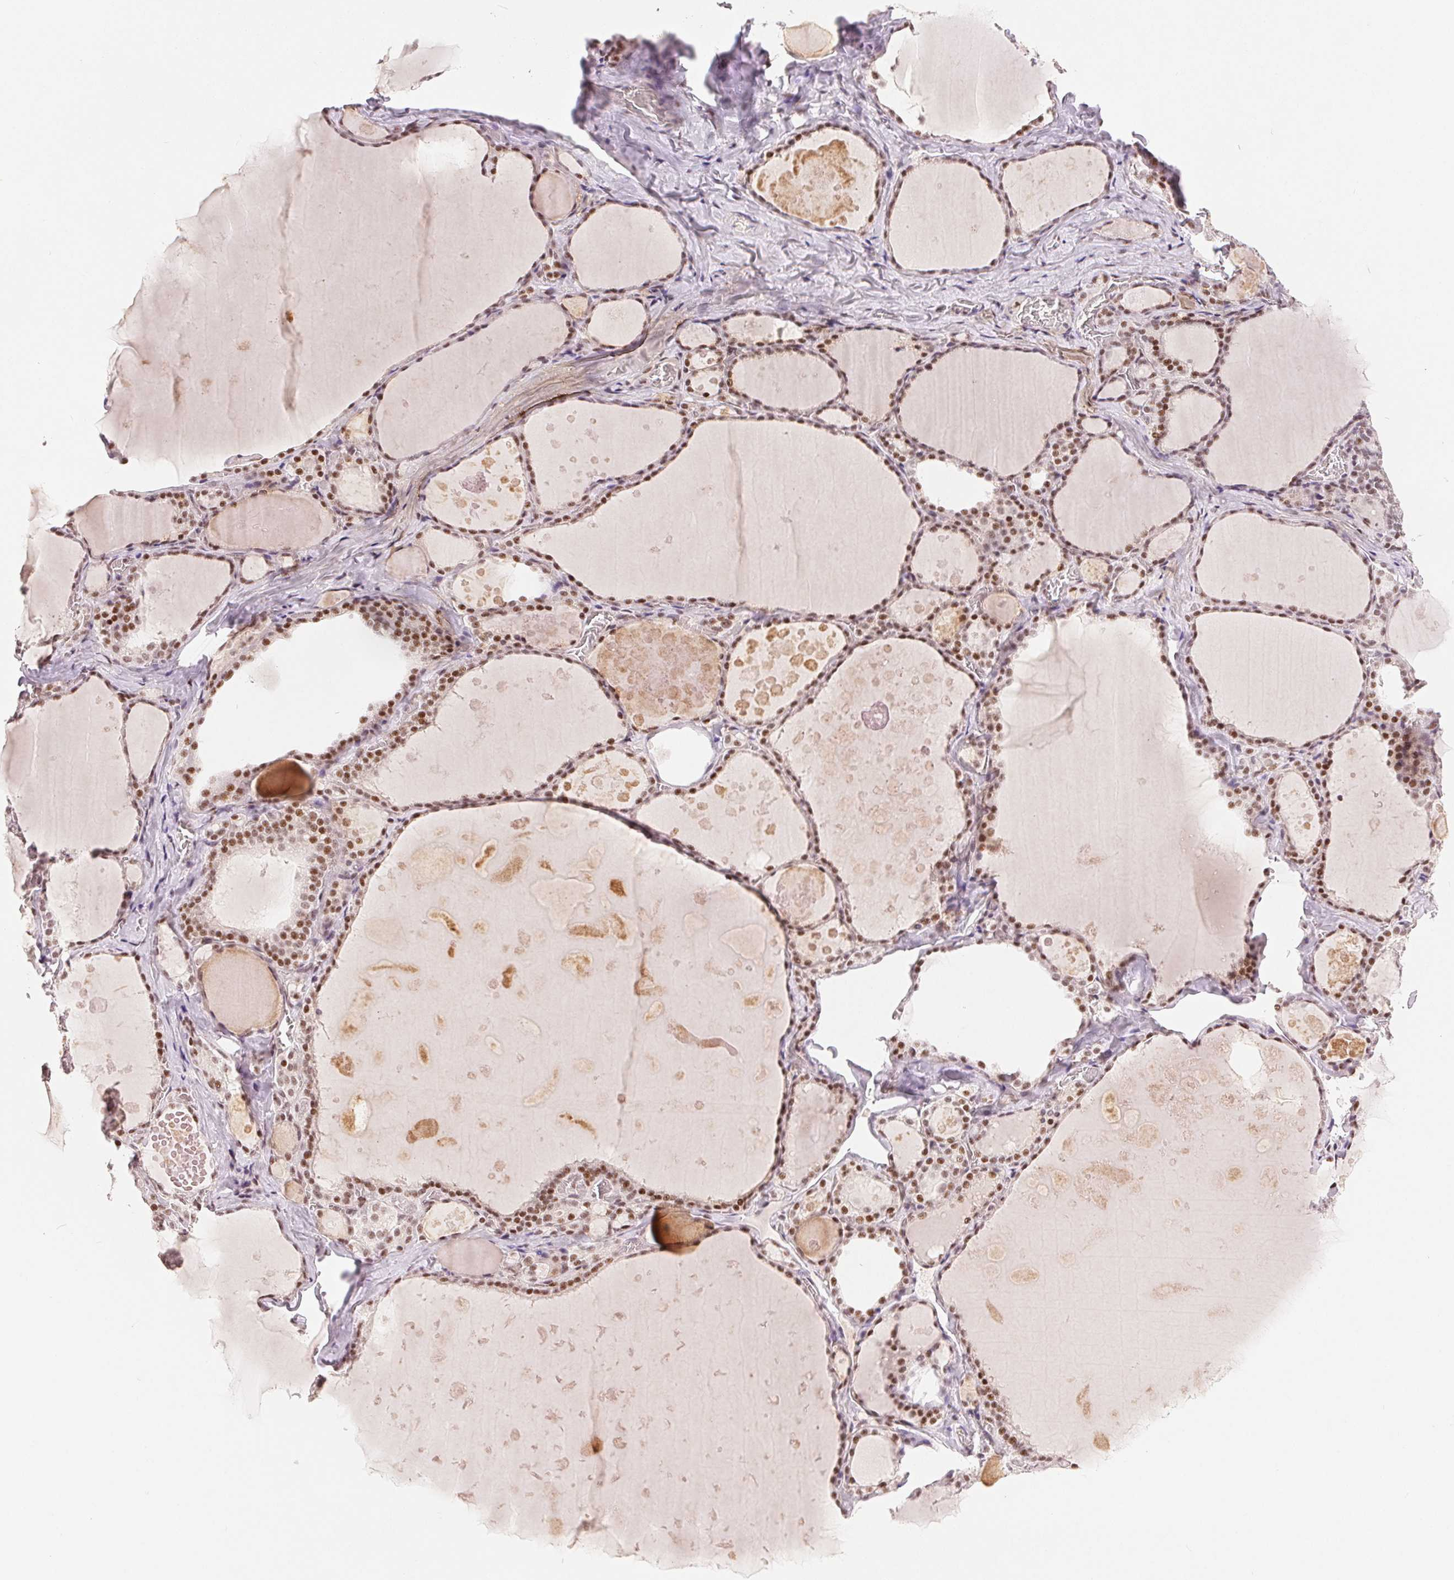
{"staining": {"intensity": "moderate", "quantity": ">75%", "location": "nuclear"}, "tissue": "thyroid gland", "cell_type": "Glandular cells", "image_type": "normal", "snomed": [{"axis": "morphology", "description": "Normal tissue, NOS"}, {"axis": "topography", "description": "Thyroid gland"}], "caption": "Glandular cells reveal moderate nuclear positivity in about >75% of cells in unremarkable thyroid gland. The staining is performed using DAB (3,3'-diaminobenzidine) brown chromogen to label protein expression. The nuclei are counter-stained blue using hematoxylin.", "gene": "ZNF703", "patient": {"sex": "male", "age": 56}}